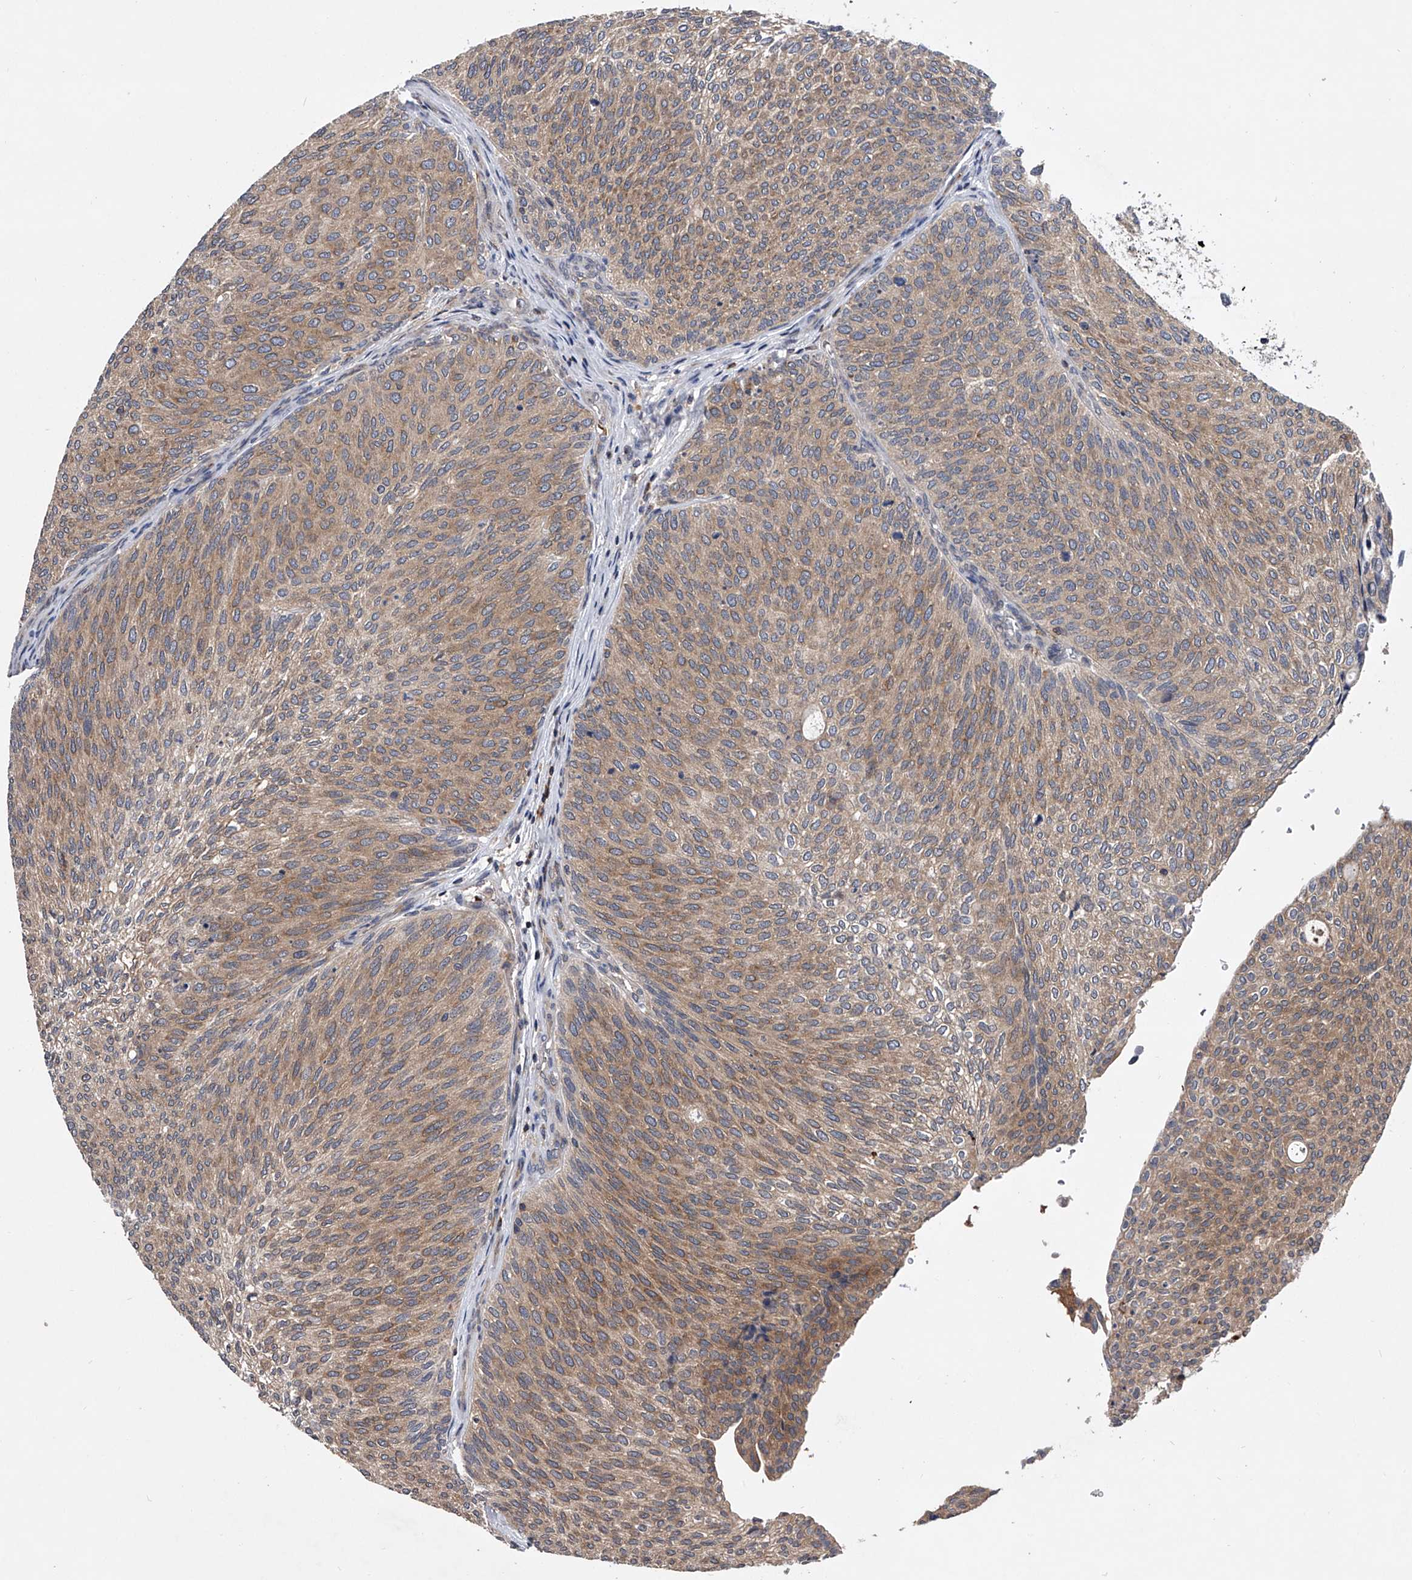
{"staining": {"intensity": "weak", "quantity": "25%-75%", "location": "cytoplasmic/membranous"}, "tissue": "urothelial cancer", "cell_type": "Tumor cells", "image_type": "cancer", "snomed": [{"axis": "morphology", "description": "Urothelial carcinoma, Low grade"}, {"axis": "topography", "description": "Urinary bladder"}], "caption": "Human urothelial carcinoma (low-grade) stained with a protein marker displays weak staining in tumor cells.", "gene": "ZNF30", "patient": {"sex": "female", "age": 79}}